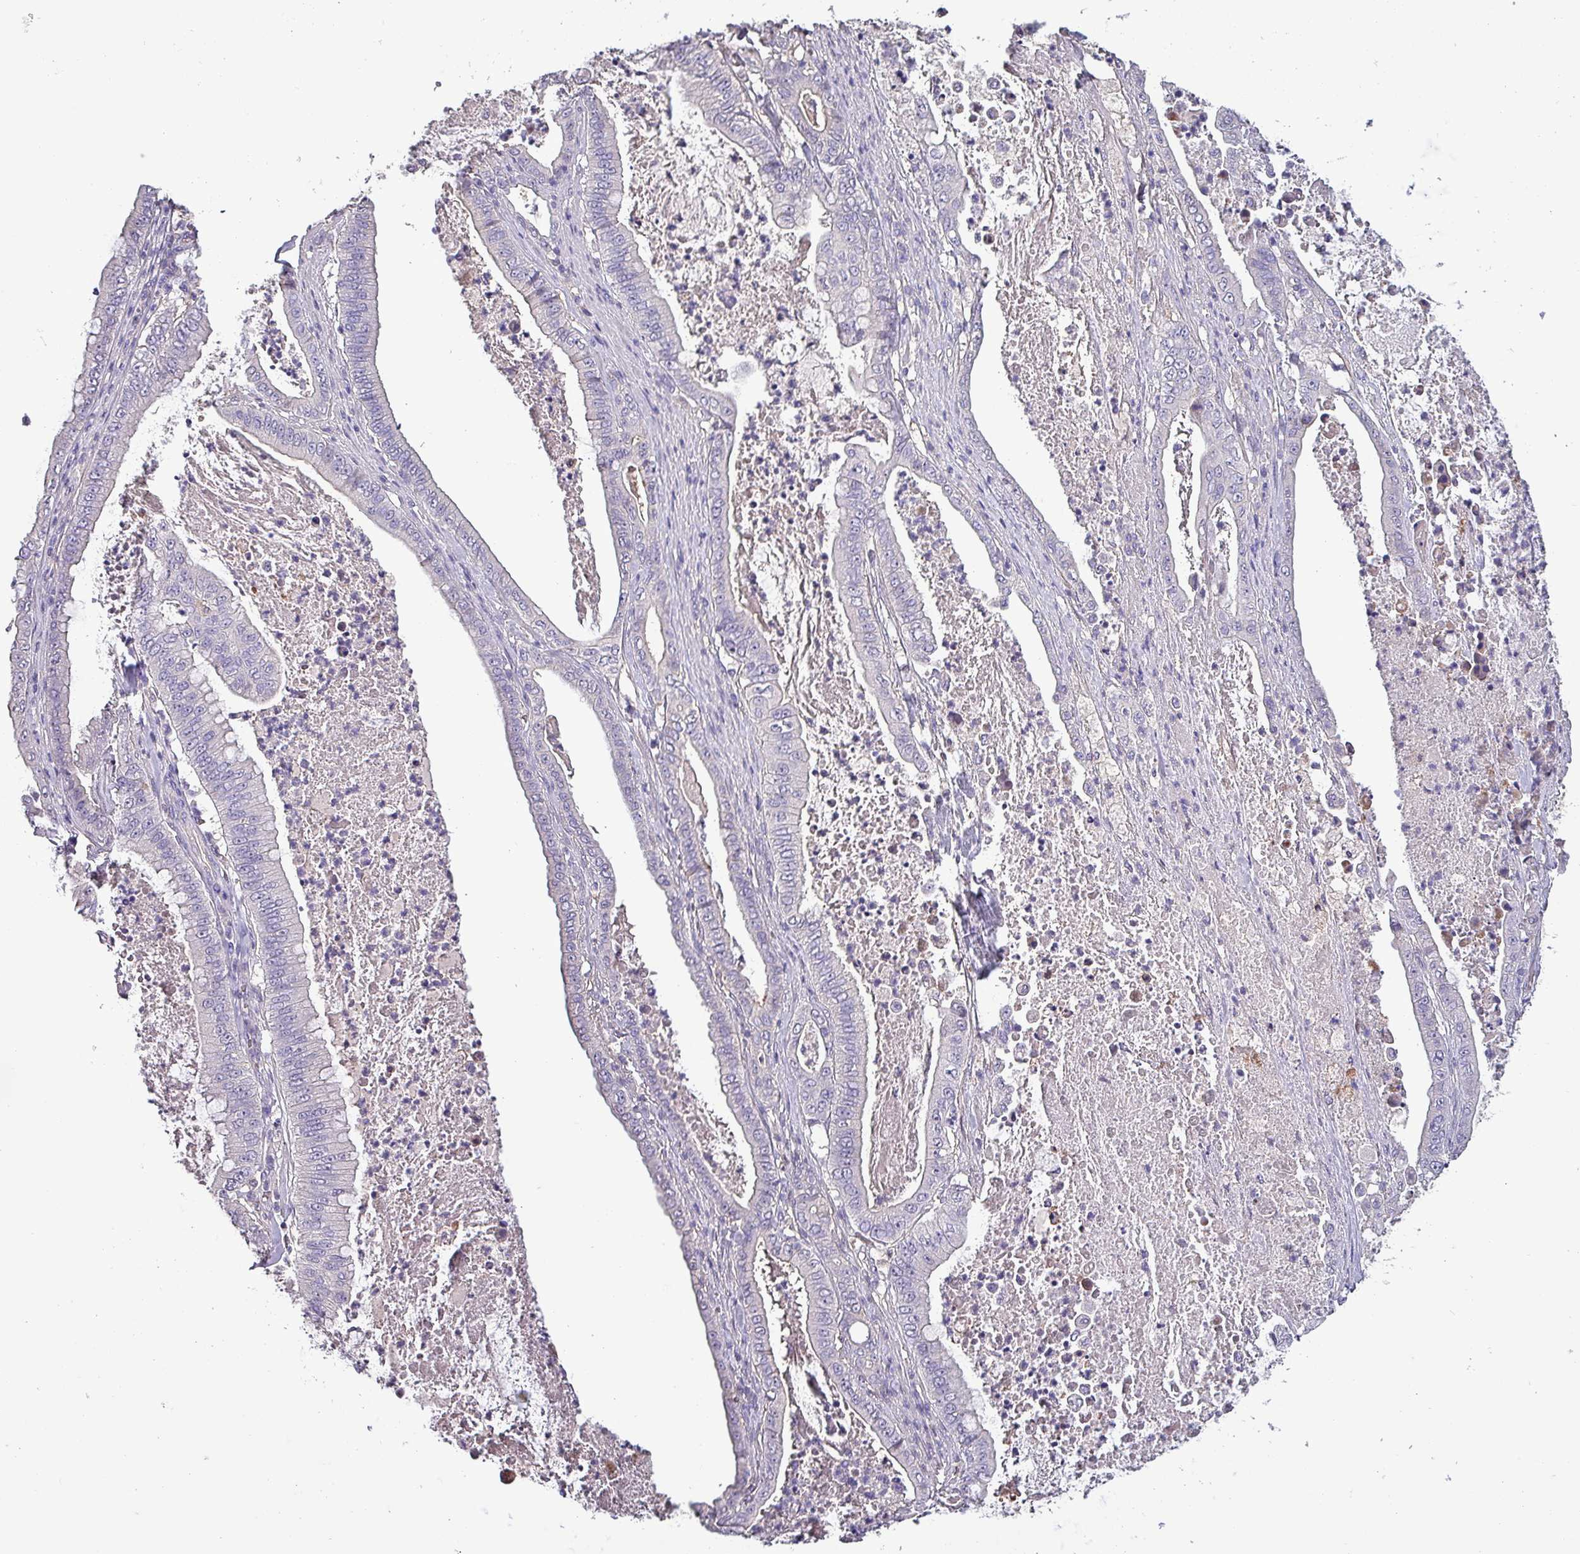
{"staining": {"intensity": "negative", "quantity": "none", "location": "none"}, "tissue": "pancreatic cancer", "cell_type": "Tumor cells", "image_type": "cancer", "snomed": [{"axis": "morphology", "description": "Adenocarcinoma, NOS"}, {"axis": "topography", "description": "Pancreas"}], "caption": "The histopathology image reveals no staining of tumor cells in adenocarcinoma (pancreatic).", "gene": "HTRA4", "patient": {"sex": "male", "age": 71}}